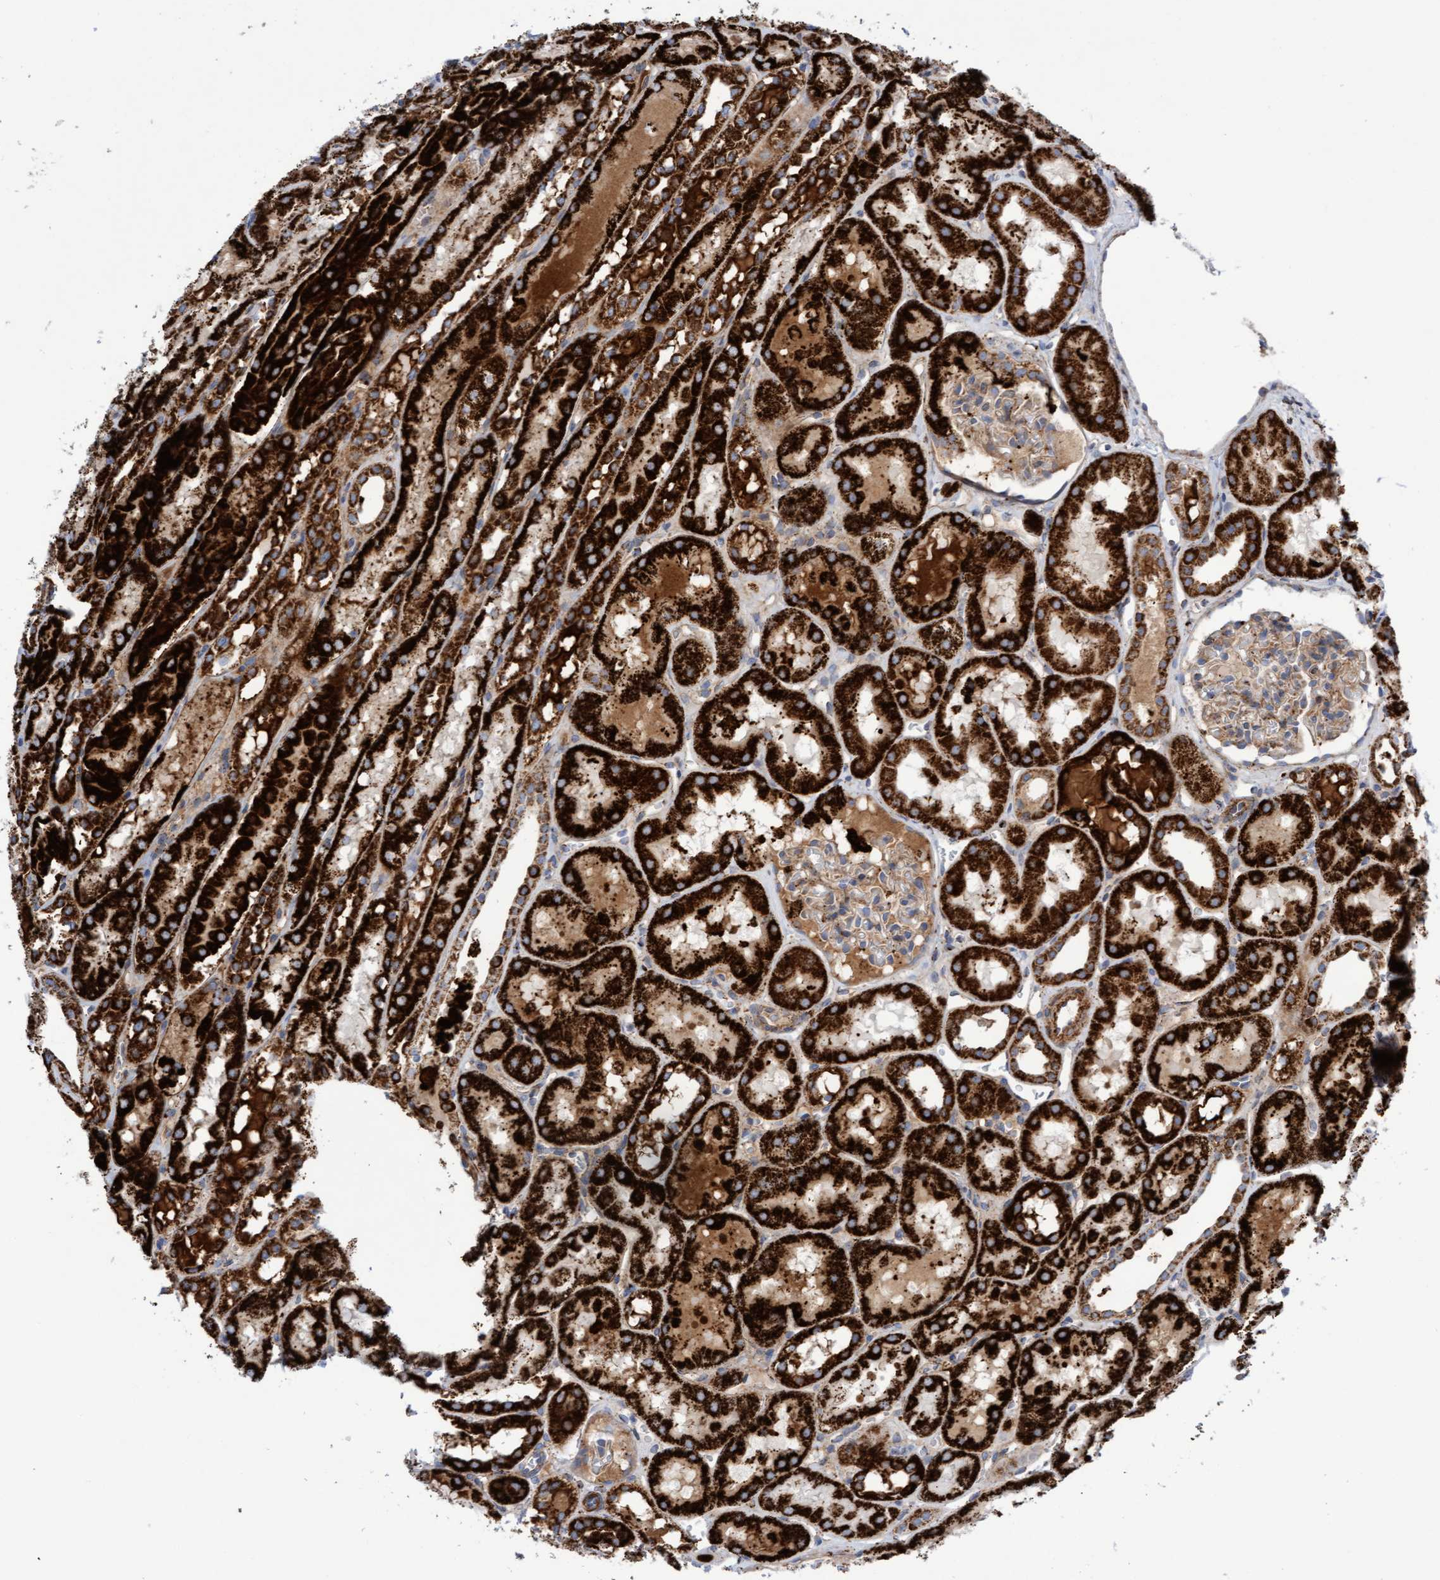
{"staining": {"intensity": "moderate", "quantity": "25%-75%", "location": "cytoplasmic/membranous"}, "tissue": "kidney", "cell_type": "Cells in glomeruli", "image_type": "normal", "snomed": [{"axis": "morphology", "description": "Normal tissue, NOS"}, {"axis": "topography", "description": "Kidney"}, {"axis": "topography", "description": "Urinary bladder"}], "caption": "A micrograph of kidney stained for a protein demonstrates moderate cytoplasmic/membranous brown staining in cells in glomeruli. The staining was performed using DAB (3,3'-diaminobenzidine) to visualize the protein expression in brown, while the nuclei were stained in blue with hematoxylin (Magnification: 20x).", "gene": "GGTA1", "patient": {"sex": "male", "age": 16}}